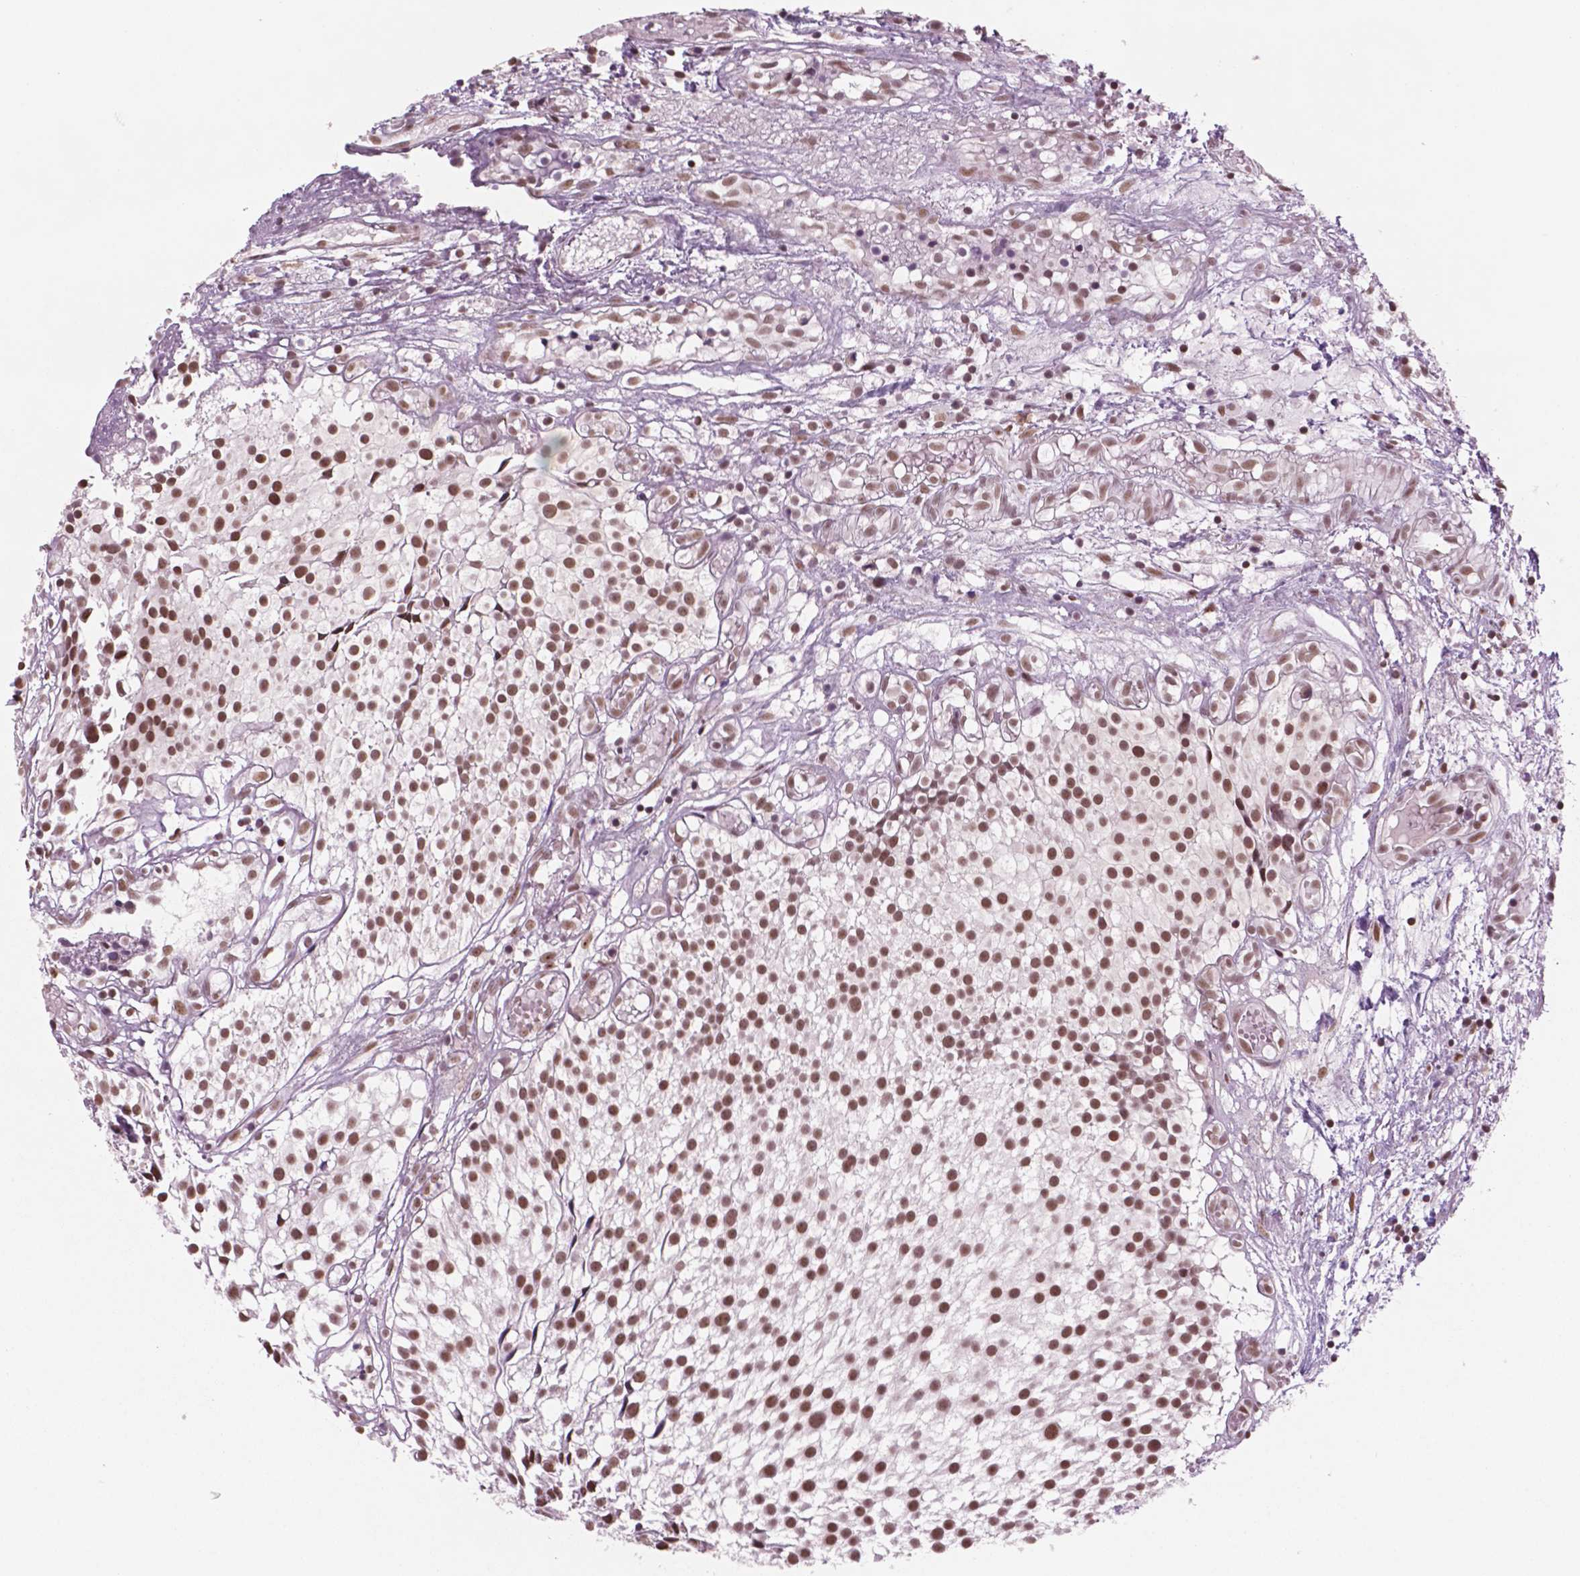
{"staining": {"intensity": "moderate", "quantity": ">75%", "location": "nuclear"}, "tissue": "urothelial cancer", "cell_type": "Tumor cells", "image_type": "cancer", "snomed": [{"axis": "morphology", "description": "Urothelial carcinoma, Low grade"}, {"axis": "topography", "description": "Urinary bladder"}], "caption": "Protein staining of low-grade urothelial carcinoma tissue reveals moderate nuclear expression in about >75% of tumor cells.", "gene": "POLR2E", "patient": {"sex": "male", "age": 79}}